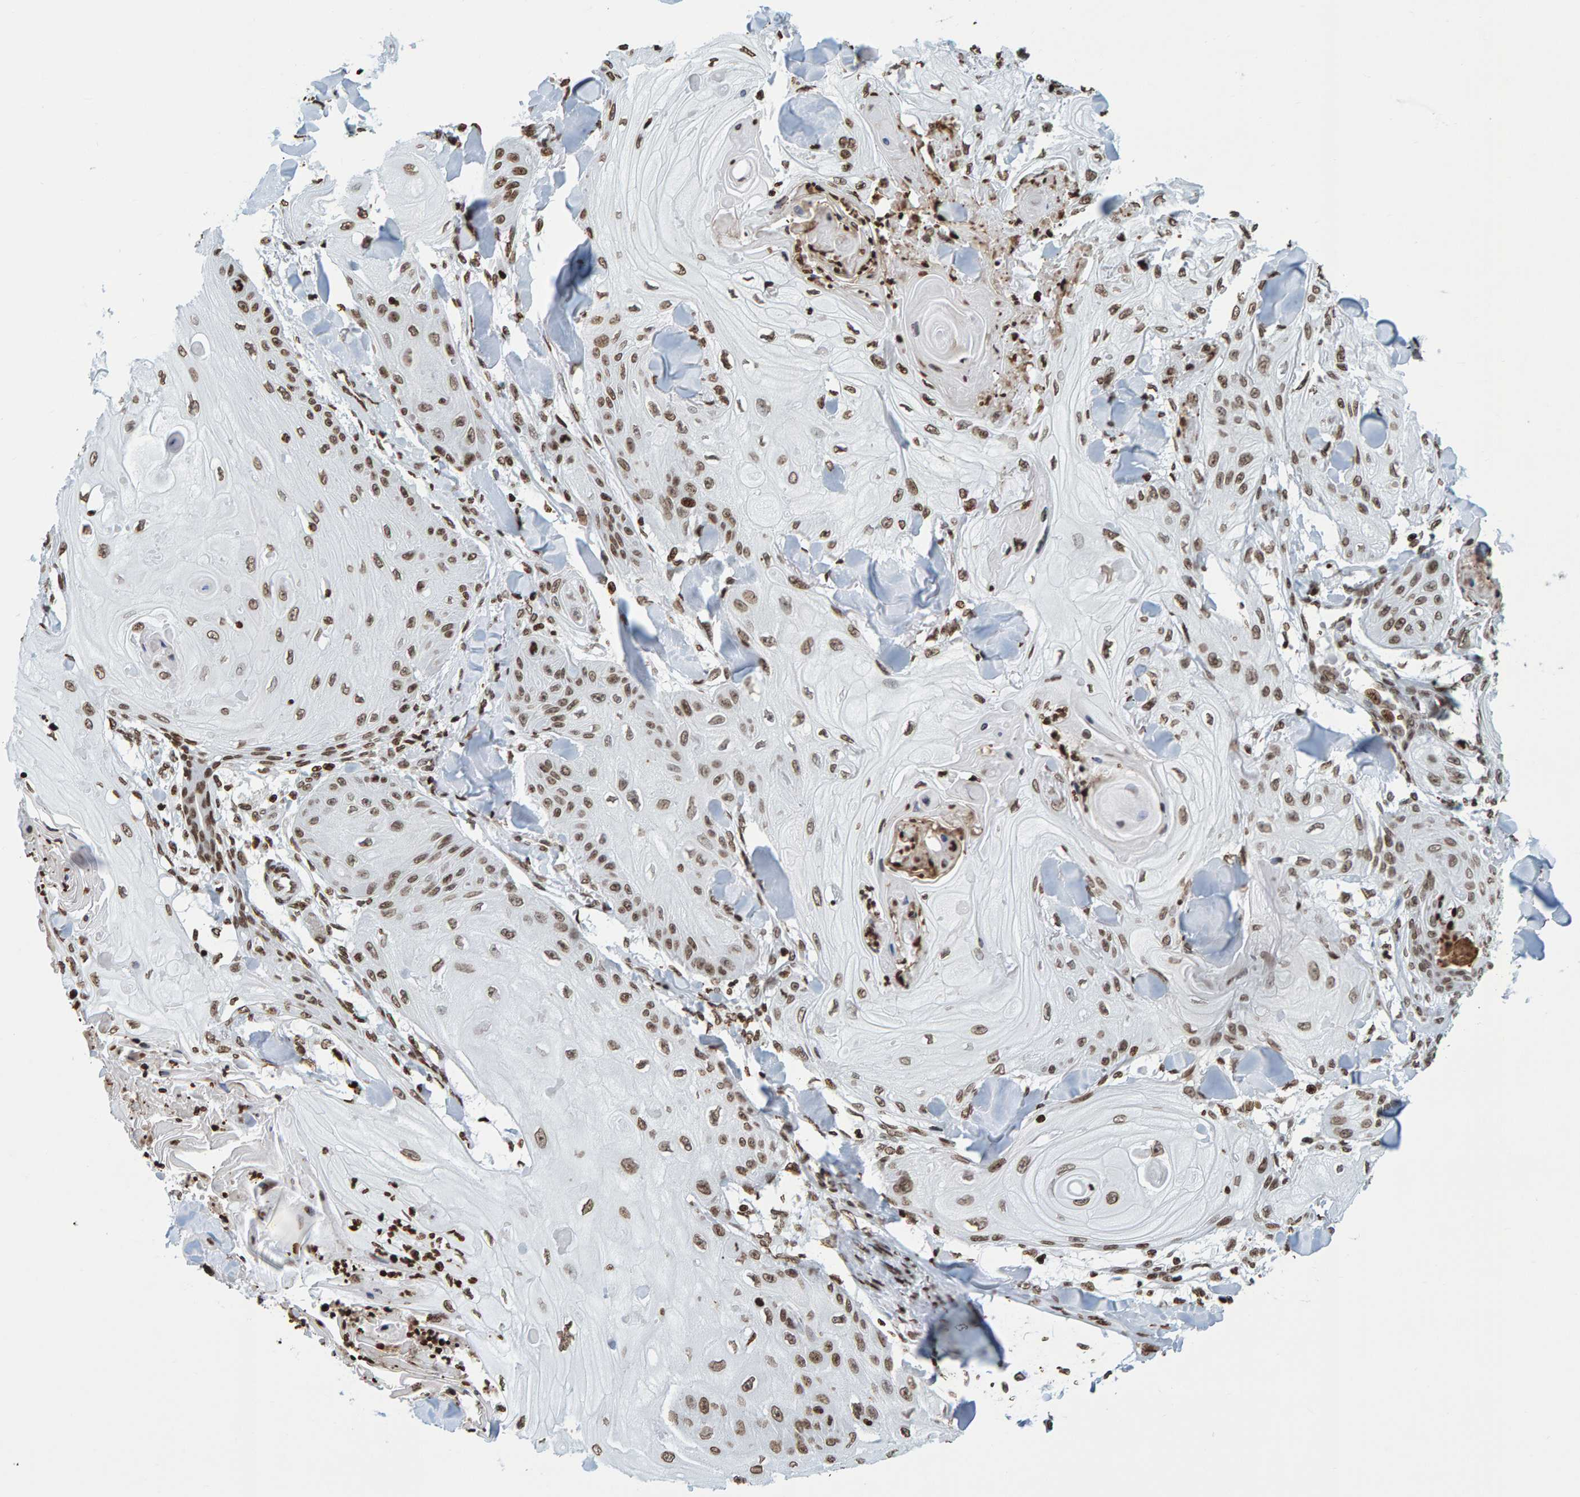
{"staining": {"intensity": "moderate", "quantity": ">75%", "location": "nuclear"}, "tissue": "skin cancer", "cell_type": "Tumor cells", "image_type": "cancer", "snomed": [{"axis": "morphology", "description": "Squamous cell carcinoma, NOS"}, {"axis": "topography", "description": "Skin"}], "caption": "The histopathology image displays a brown stain indicating the presence of a protein in the nuclear of tumor cells in squamous cell carcinoma (skin).", "gene": "BRF2", "patient": {"sex": "male", "age": 74}}